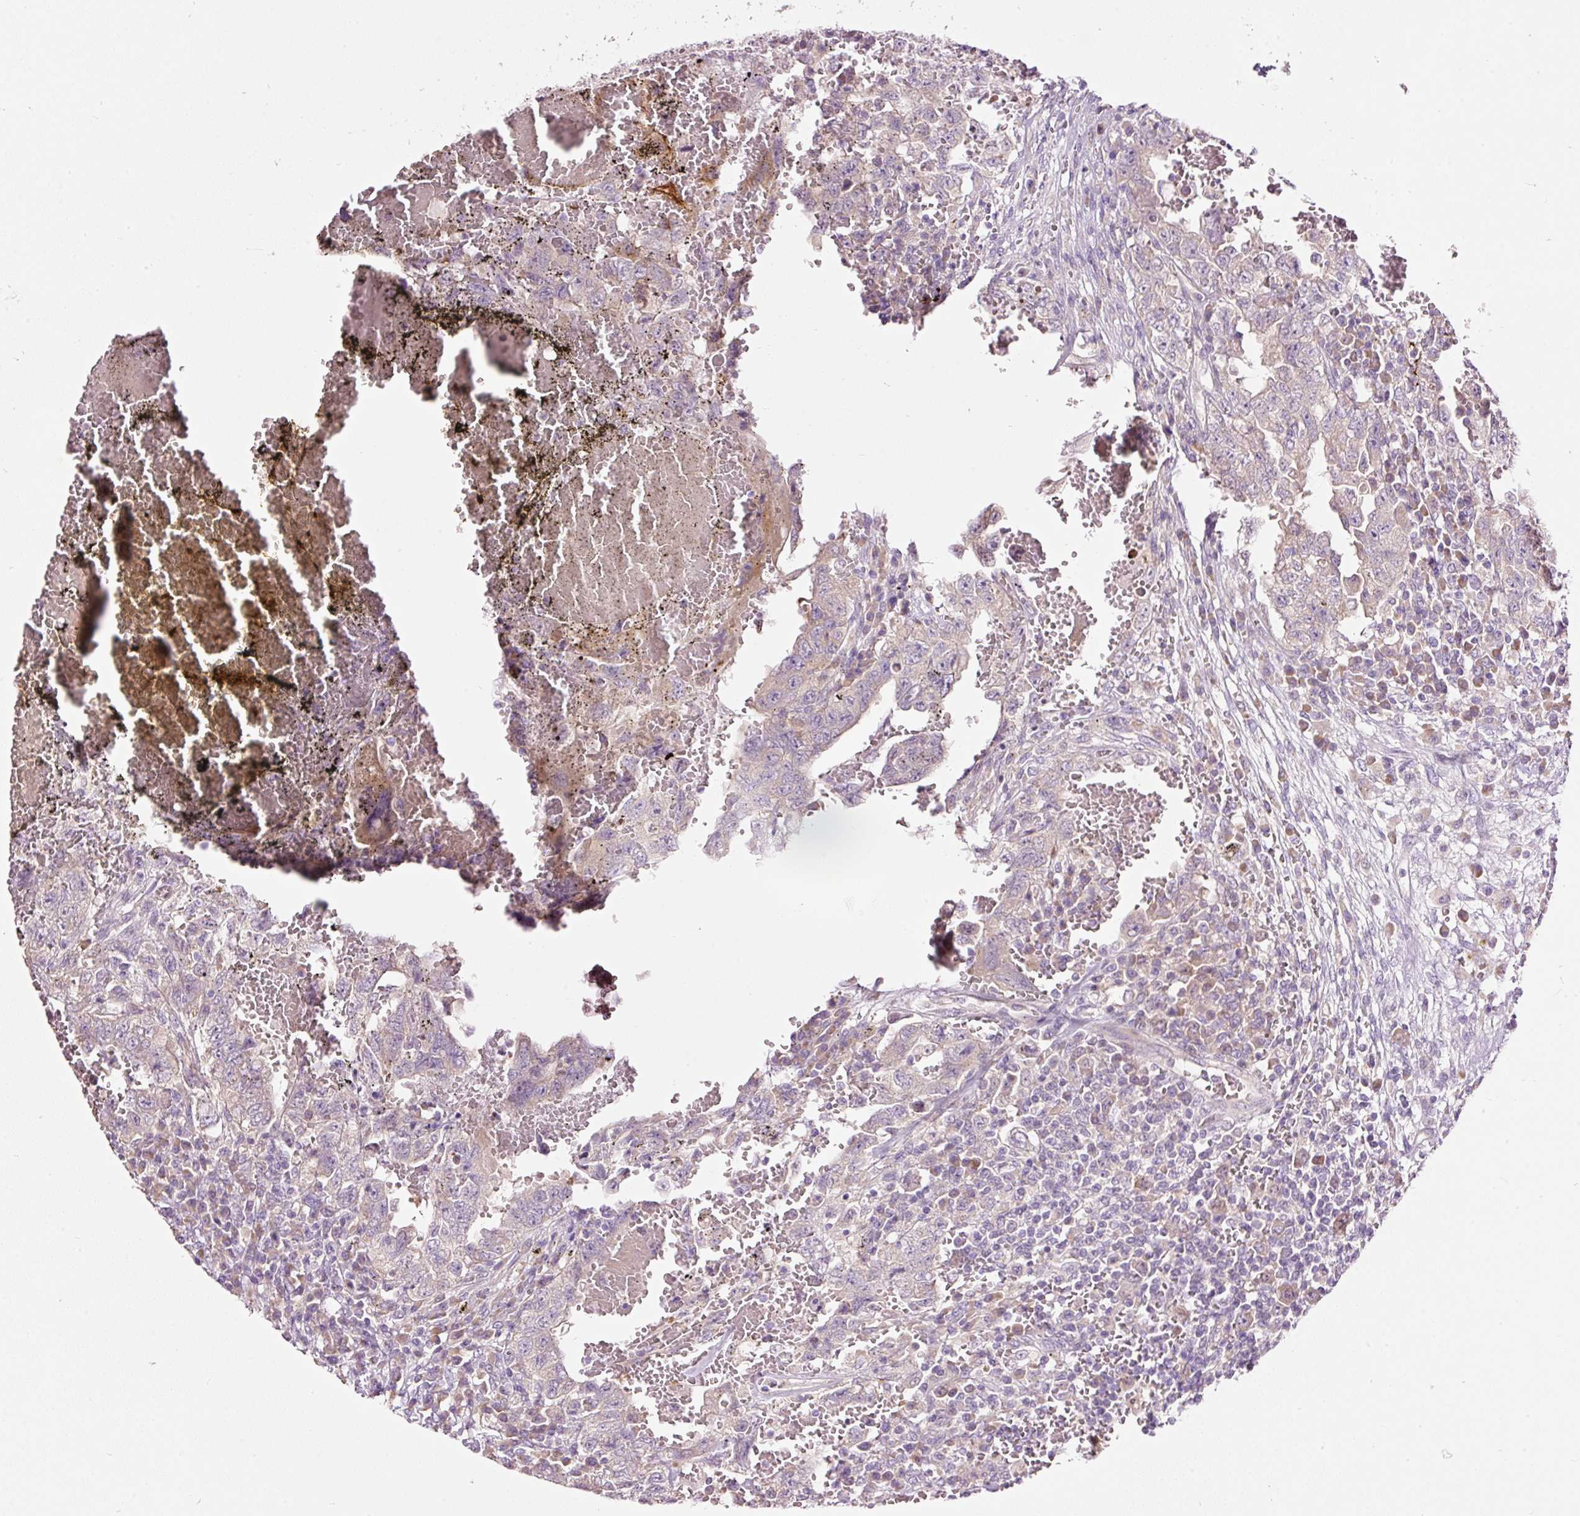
{"staining": {"intensity": "negative", "quantity": "none", "location": "none"}, "tissue": "testis cancer", "cell_type": "Tumor cells", "image_type": "cancer", "snomed": [{"axis": "morphology", "description": "Carcinoma, Embryonal, NOS"}, {"axis": "topography", "description": "Testis"}], "caption": "Immunohistochemical staining of testis cancer shows no significant staining in tumor cells.", "gene": "RSPO2", "patient": {"sex": "male", "age": 26}}